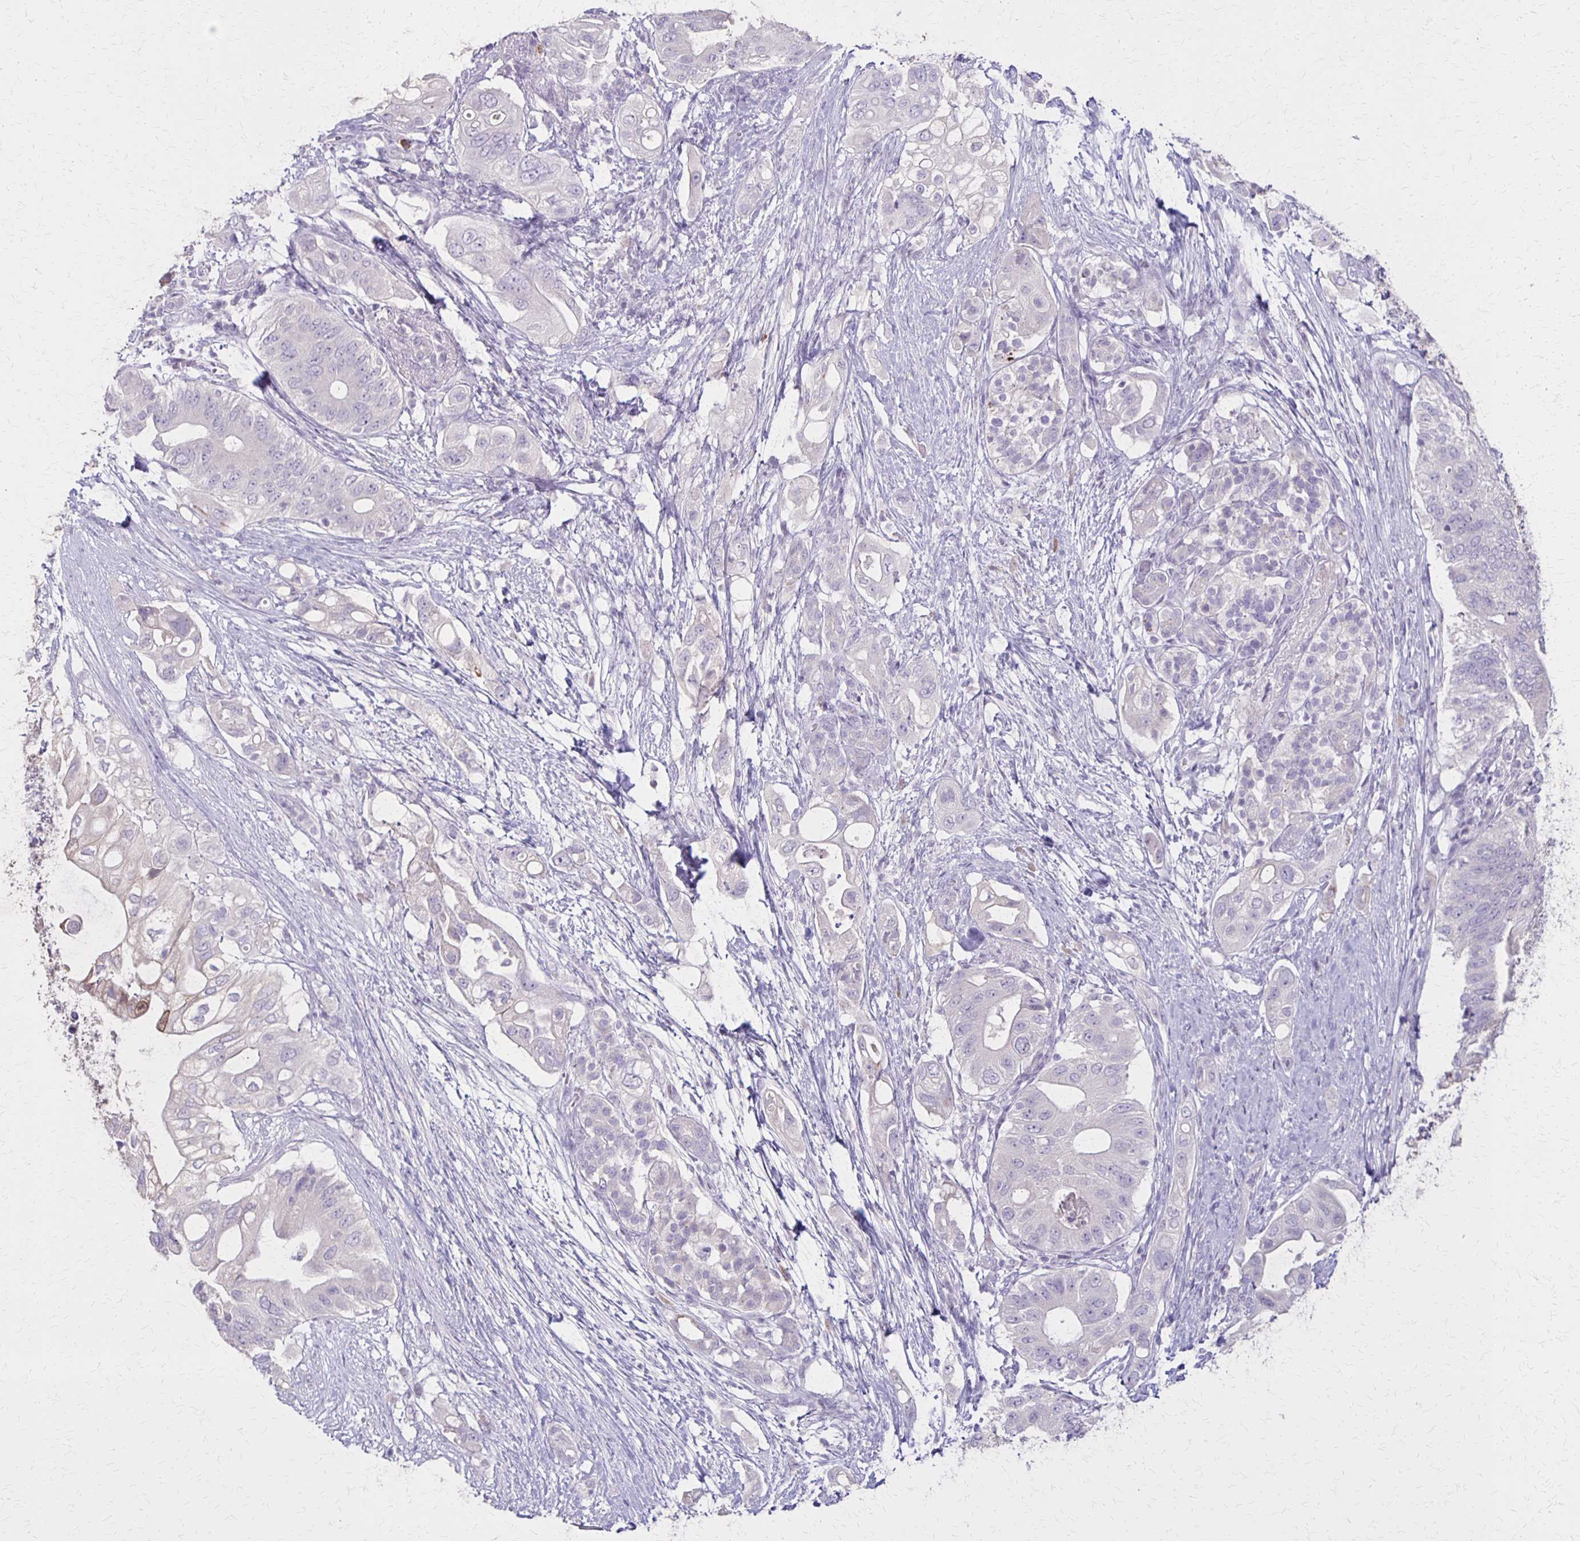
{"staining": {"intensity": "negative", "quantity": "none", "location": "none"}, "tissue": "pancreatic cancer", "cell_type": "Tumor cells", "image_type": "cancer", "snomed": [{"axis": "morphology", "description": "Adenocarcinoma, NOS"}, {"axis": "topography", "description": "Pancreas"}], "caption": "DAB (3,3'-diaminobenzidine) immunohistochemical staining of pancreatic cancer (adenocarcinoma) shows no significant expression in tumor cells. (DAB (3,3'-diaminobenzidine) immunohistochemistry visualized using brightfield microscopy, high magnification).", "gene": "SLC35E2B", "patient": {"sex": "female", "age": 72}}